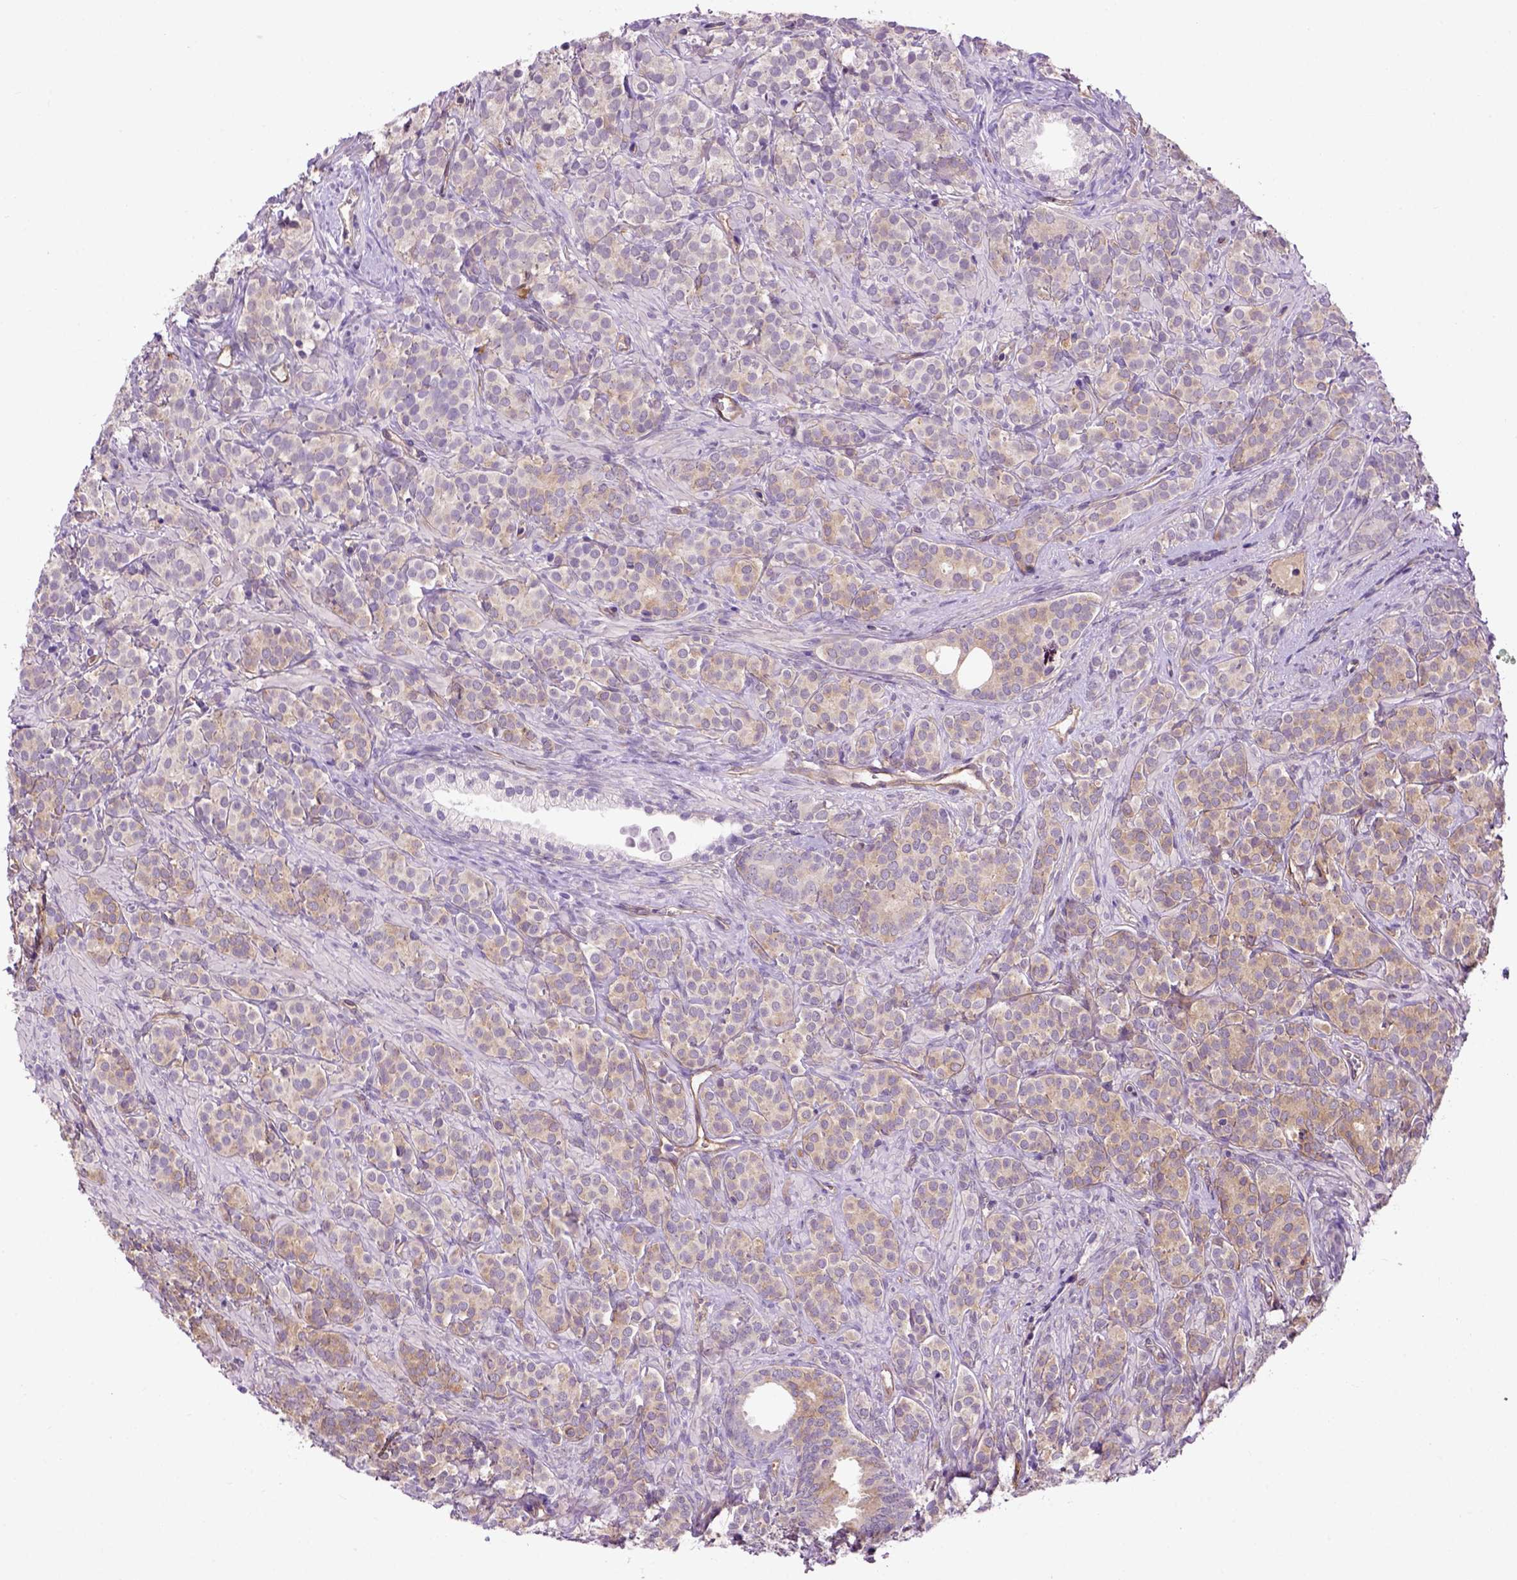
{"staining": {"intensity": "moderate", "quantity": ">75%", "location": "cytoplasmic/membranous"}, "tissue": "prostate cancer", "cell_type": "Tumor cells", "image_type": "cancer", "snomed": [{"axis": "morphology", "description": "Adenocarcinoma, High grade"}, {"axis": "topography", "description": "Prostate"}], "caption": "Tumor cells show medium levels of moderate cytoplasmic/membranous staining in about >75% of cells in prostate cancer (high-grade adenocarcinoma). The protein is stained brown, and the nuclei are stained in blue (DAB IHC with brightfield microscopy, high magnification).", "gene": "CASKIN2", "patient": {"sex": "male", "age": 84}}